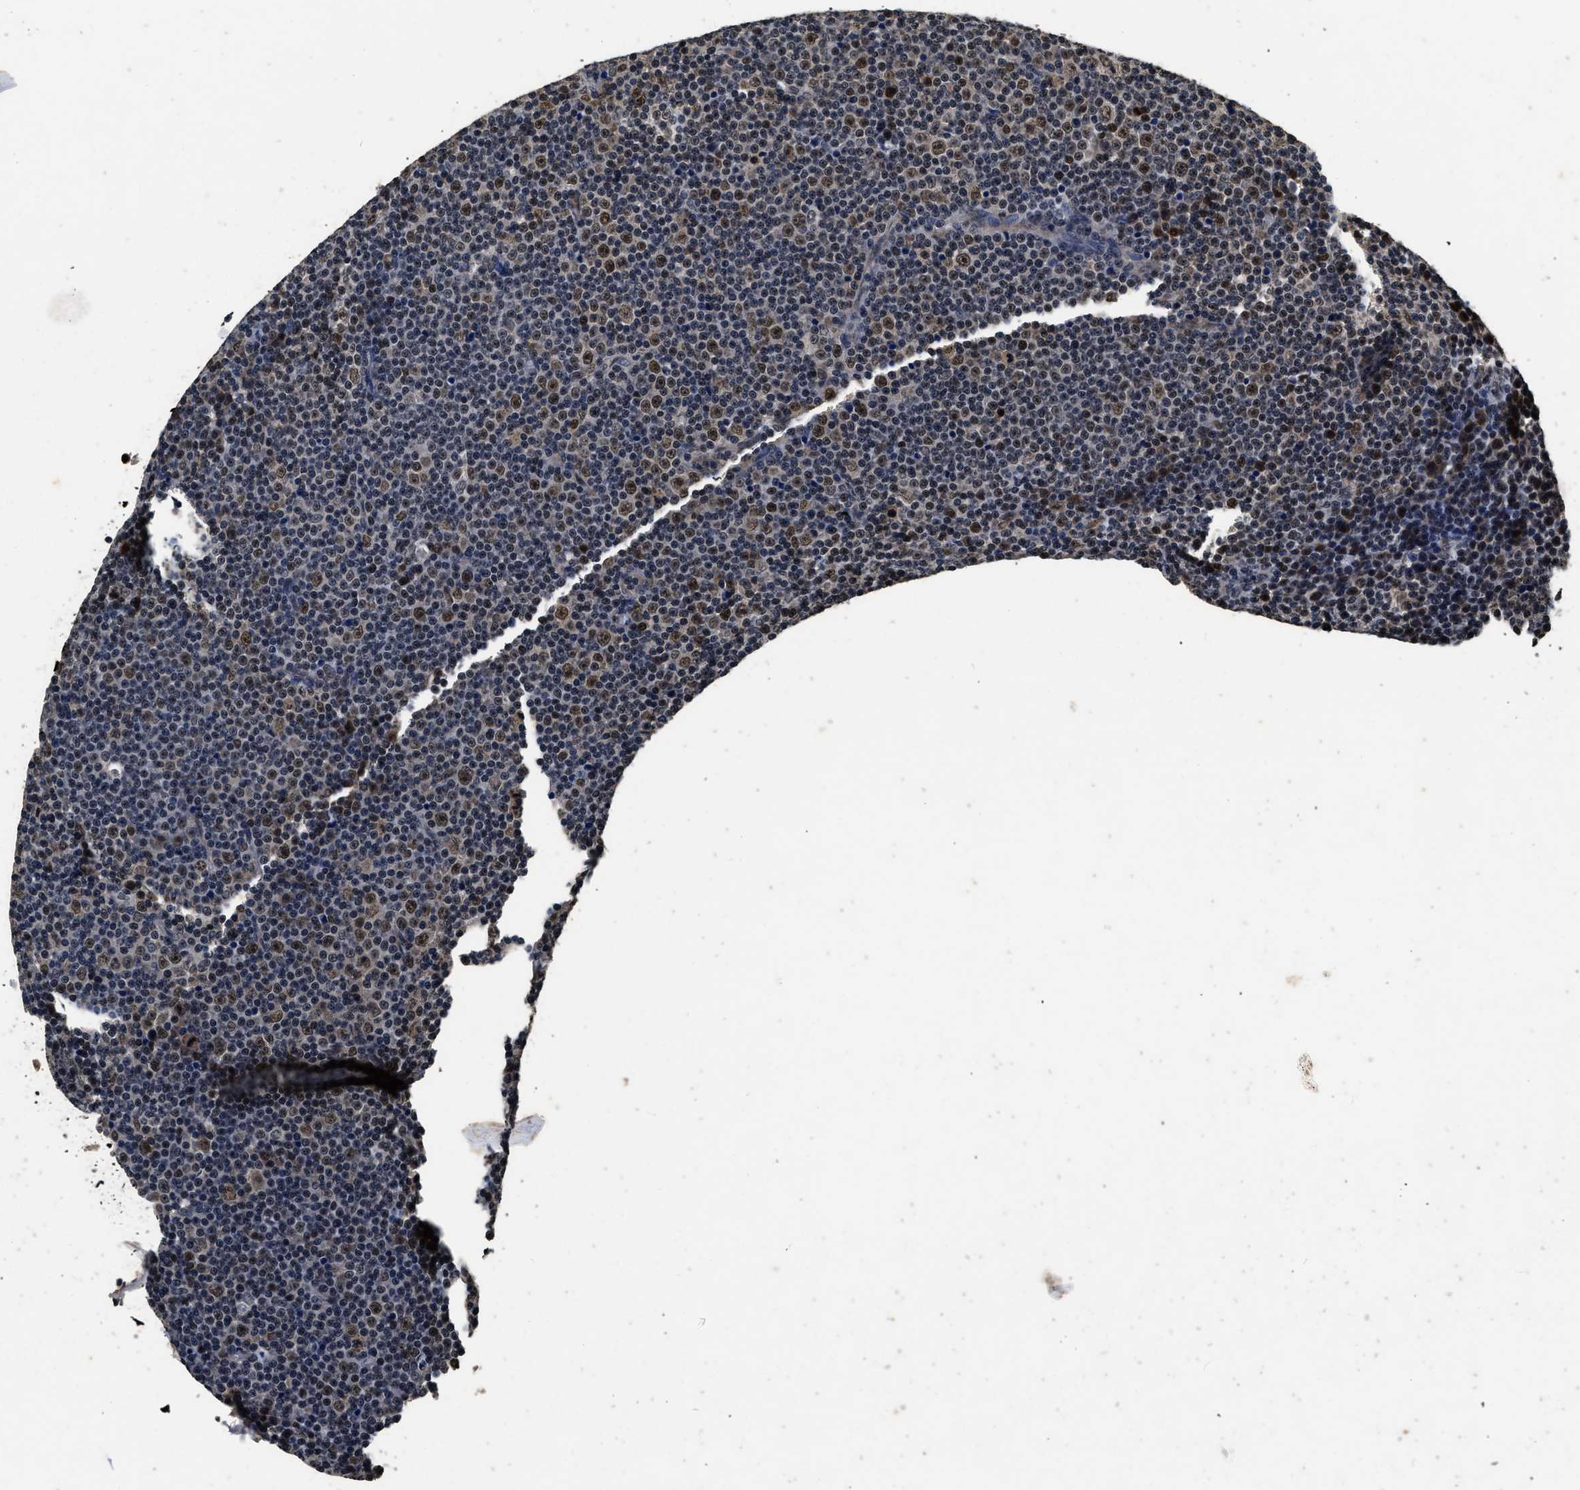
{"staining": {"intensity": "moderate", "quantity": ">75%", "location": "nuclear"}, "tissue": "lymphoma", "cell_type": "Tumor cells", "image_type": "cancer", "snomed": [{"axis": "morphology", "description": "Malignant lymphoma, non-Hodgkin's type, Low grade"}, {"axis": "topography", "description": "Lymph node"}], "caption": "Lymphoma was stained to show a protein in brown. There is medium levels of moderate nuclear staining in approximately >75% of tumor cells. (DAB = brown stain, brightfield microscopy at high magnification).", "gene": "CSTF1", "patient": {"sex": "female", "age": 67}}